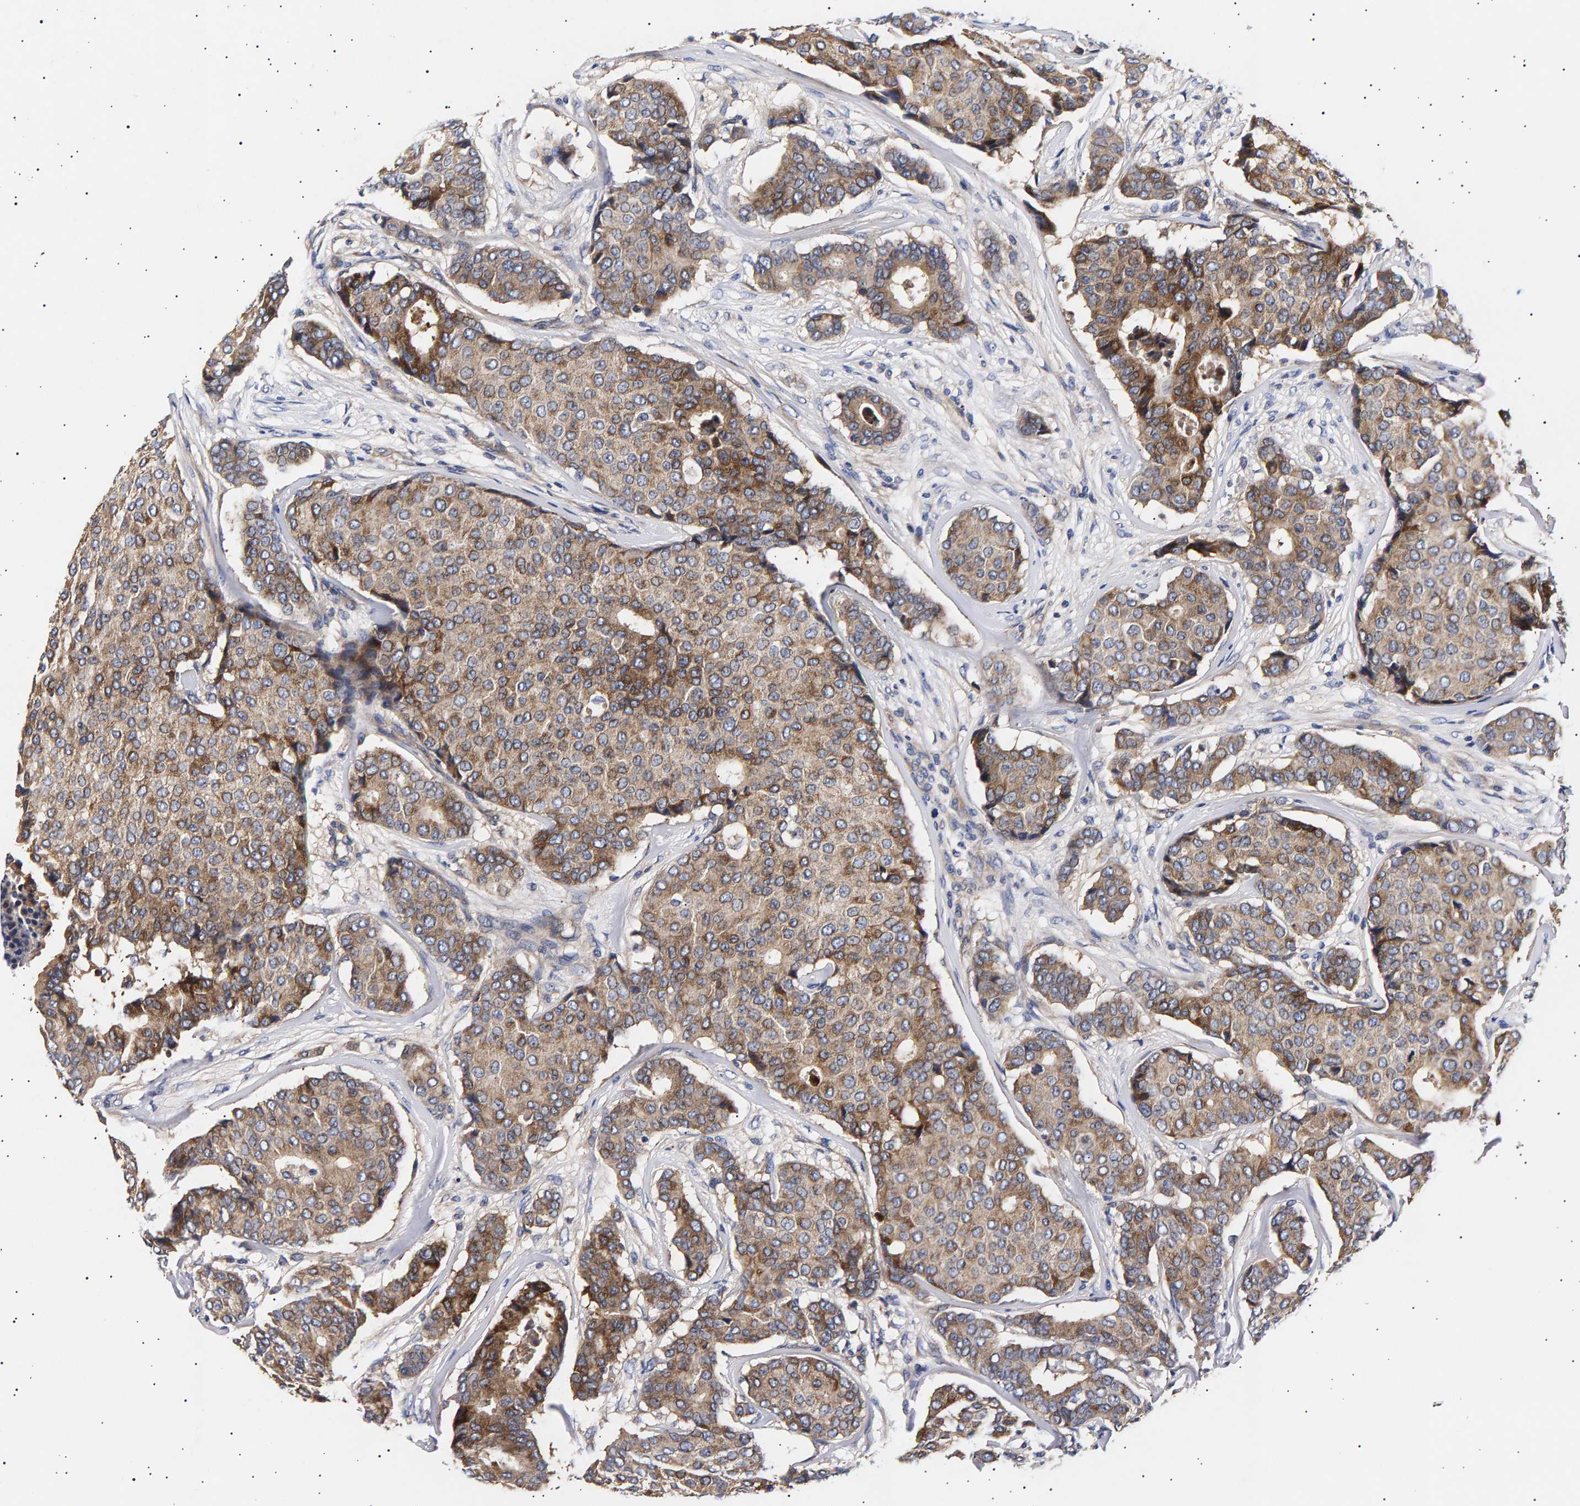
{"staining": {"intensity": "moderate", "quantity": ">75%", "location": "cytoplasmic/membranous"}, "tissue": "breast cancer", "cell_type": "Tumor cells", "image_type": "cancer", "snomed": [{"axis": "morphology", "description": "Duct carcinoma"}, {"axis": "topography", "description": "Breast"}], "caption": "Human invasive ductal carcinoma (breast) stained with a protein marker demonstrates moderate staining in tumor cells.", "gene": "ANKRD40", "patient": {"sex": "female", "age": 75}}